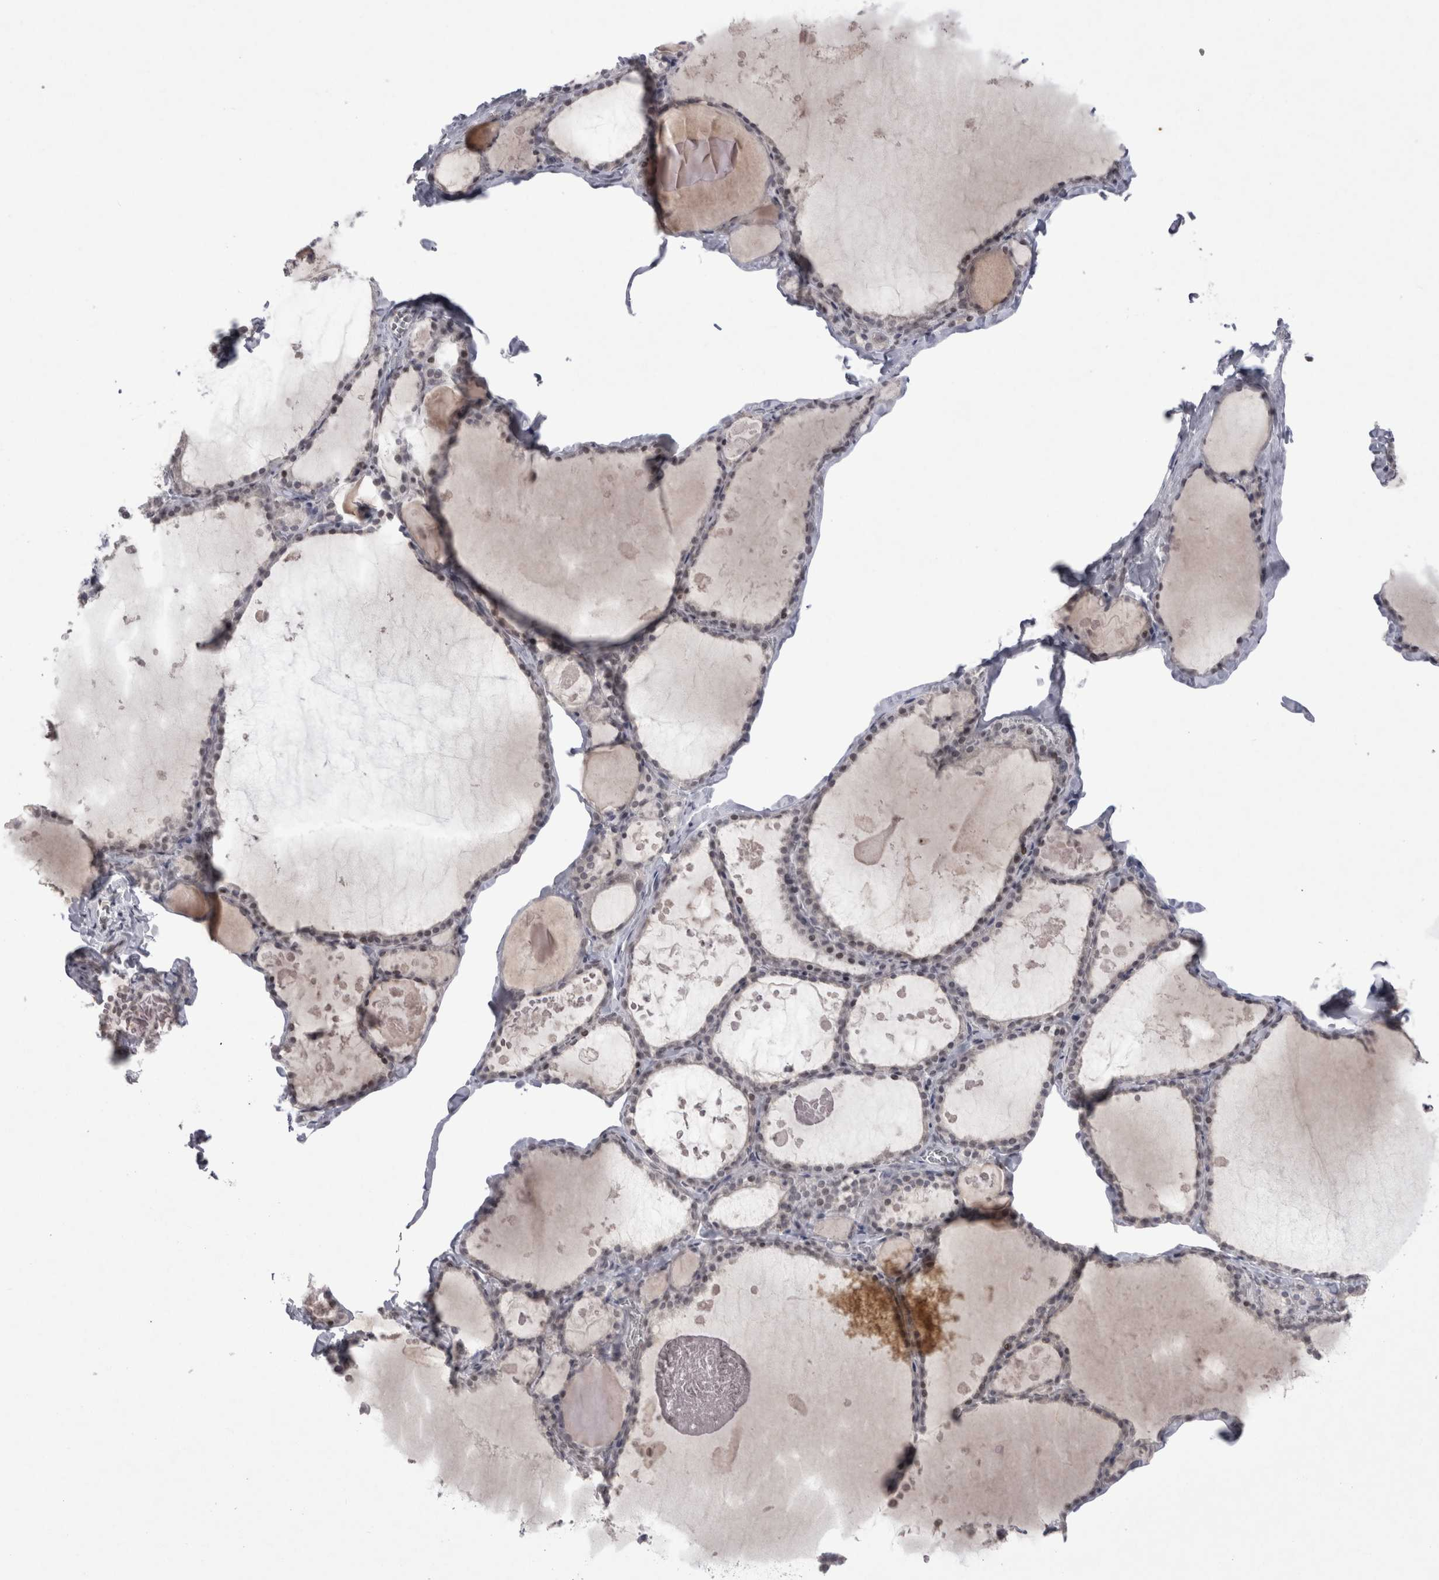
{"staining": {"intensity": "weak", "quantity": "25%-75%", "location": "nuclear"}, "tissue": "thyroid gland", "cell_type": "Glandular cells", "image_type": "normal", "snomed": [{"axis": "morphology", "description": "Normal tissue, NOS"}, {"axis": "topography", "description": "Thyroid gland"}], "caption": "Protein staining shows weak nuclear expression in approximately 25%-75% of glandular cells in normal thyroid gland. Using DAB (3,3'-diaminobenzidine) (brown) and hematoxylin (blue) stains, captured at high magnification using brightfield microscopy.", "gene": "DDX4", "patient": {"sex": "male", "age": 56}}